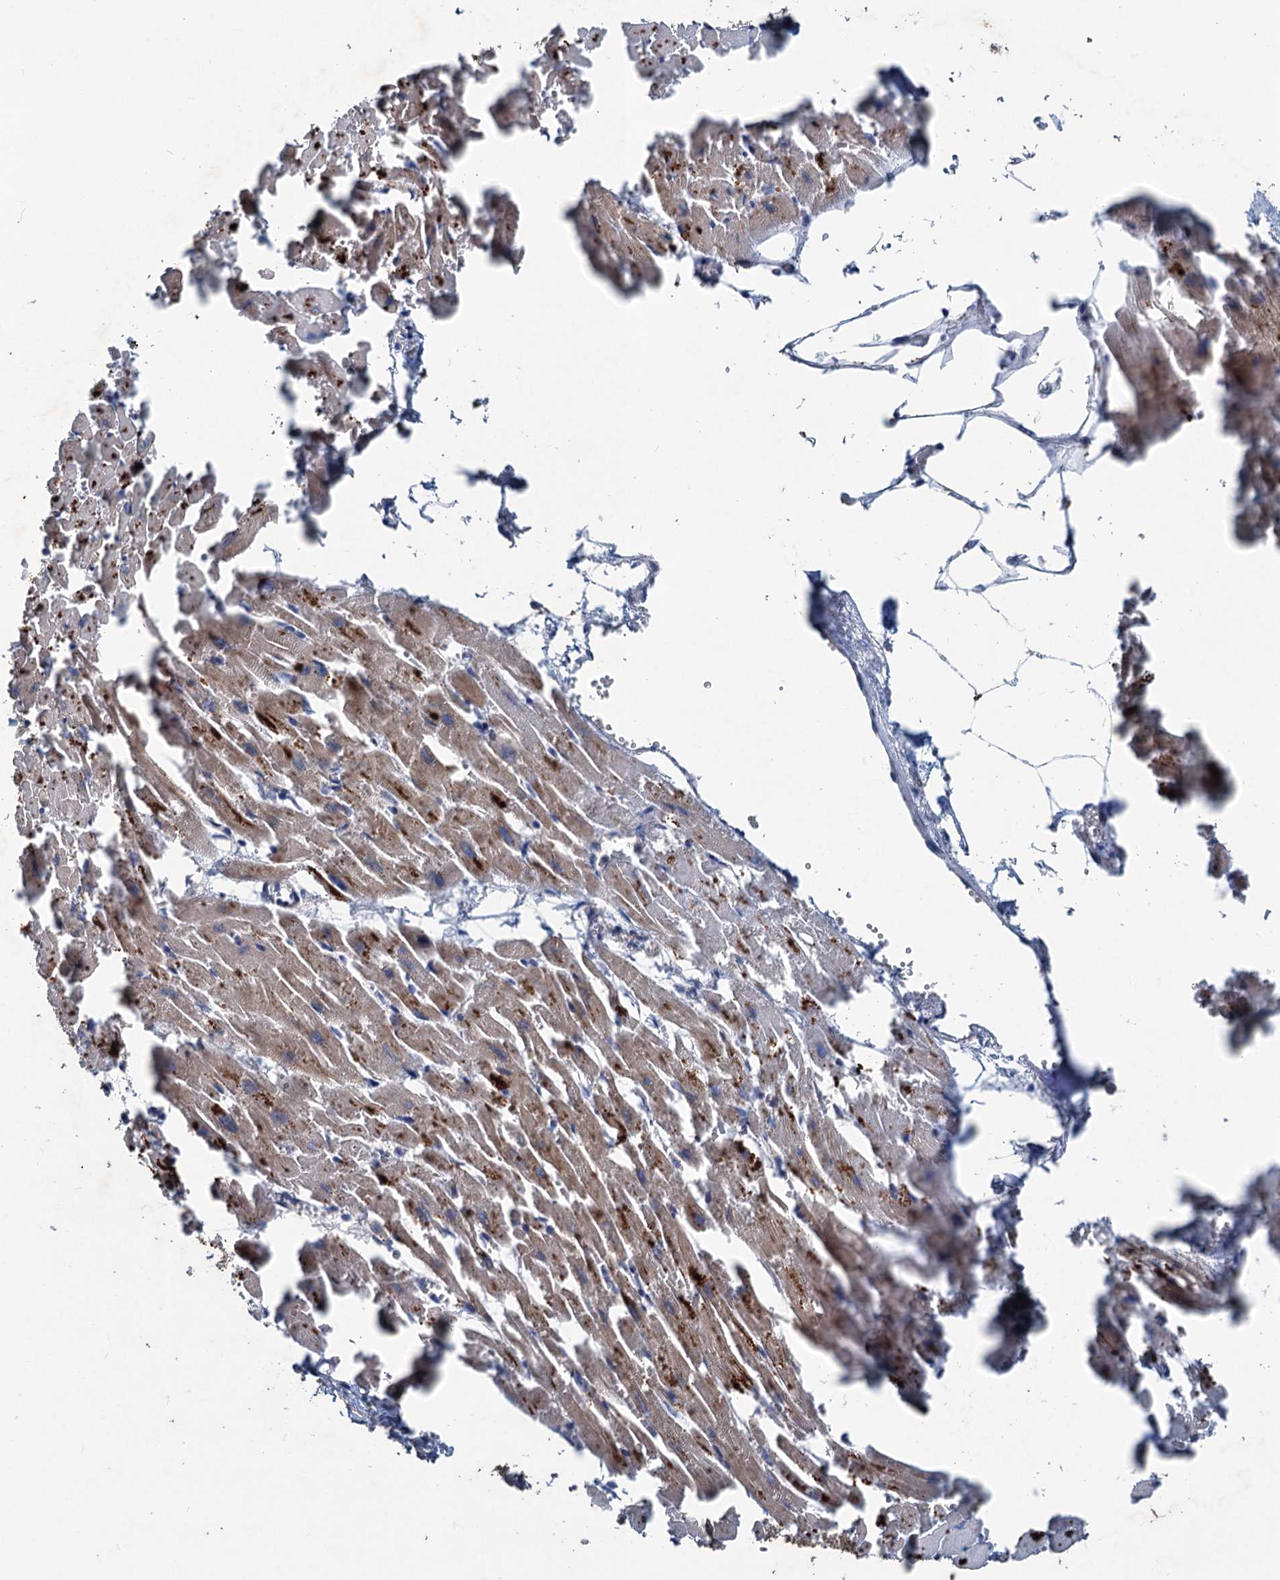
{"staining": {"intensity": "moderate", "quantity": "25%-75%", "location": "cytoplasmic/membranous"}, "tissue": "heart muscle", "cell_type": "Cardiomyocytes", "image_type": "normal", "snomed": [{"axis": "morphology", "description": "Normal tissue, NOS"}, {"axis": "topography", "description": "Heart"}], "caption": "Human heart muscle stained for a protein (brown) demonstrates moderate cytoplasmic/membranous positive expression in approximately 25%-75% of cardiomyocytes.", "gene": "TAPBPL", "patient": {"sex": "female", "age": 64}}